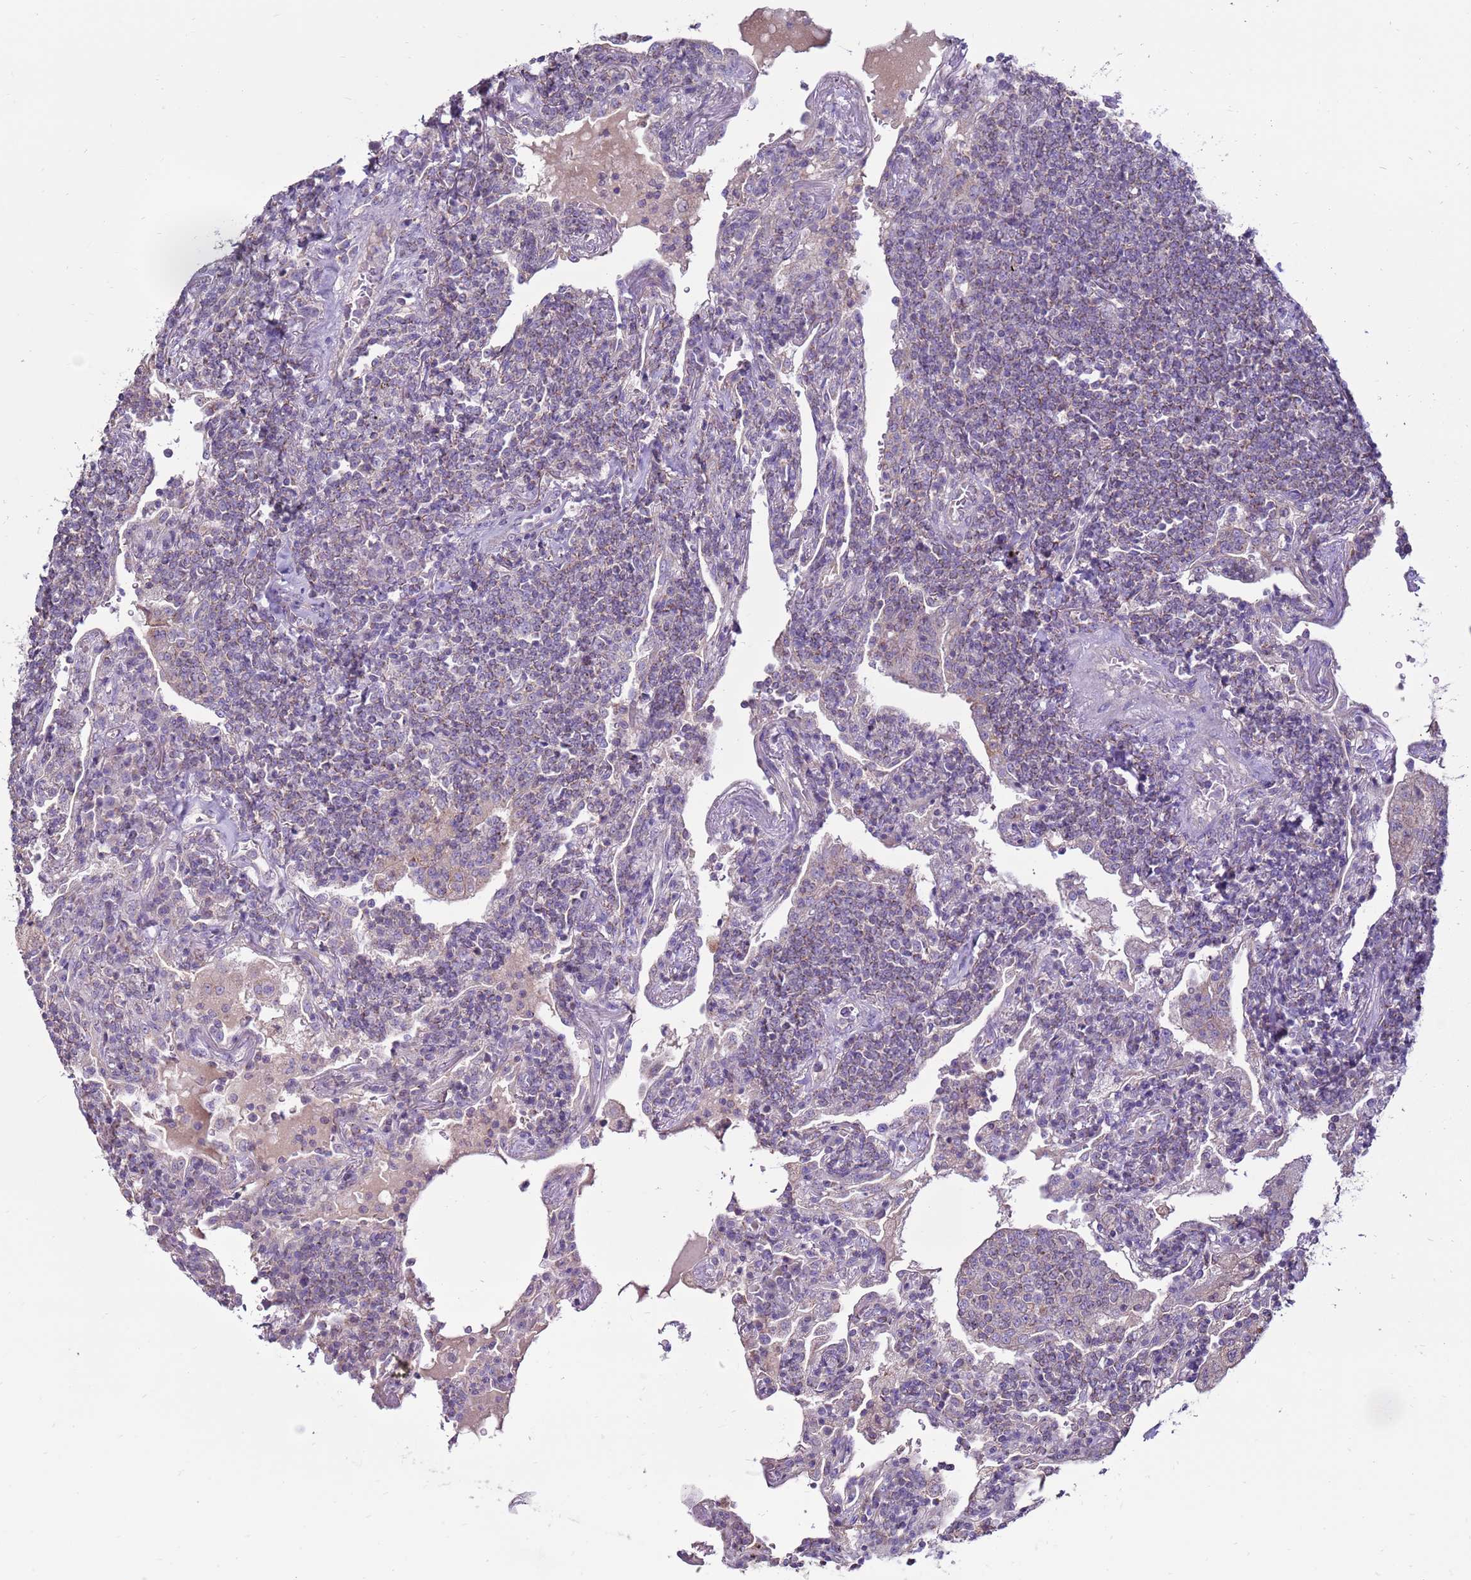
{"staining": {"intensity": "negative", "quantity": "none", "location": "none"}, "tissue": "lymphoma", "cell_type": "Tumor cells", "image_type": "cancer", "snomed": [{"axis": "morphology", "description": "Malignant lymphoma, non-Hodgkin's type, Low grade"}, {"axis": "topography", "description": "Lung"}], "caption": "DAB (3,3'-diaminobenzidine) immunohistochemical staining of low-grade malignant lymphoma, non-Hodgkin's type exhibits no significant positivity in tumor cells.", "gene": "TRAPPC4", "patient": {"sex": "female", "age": 71}}